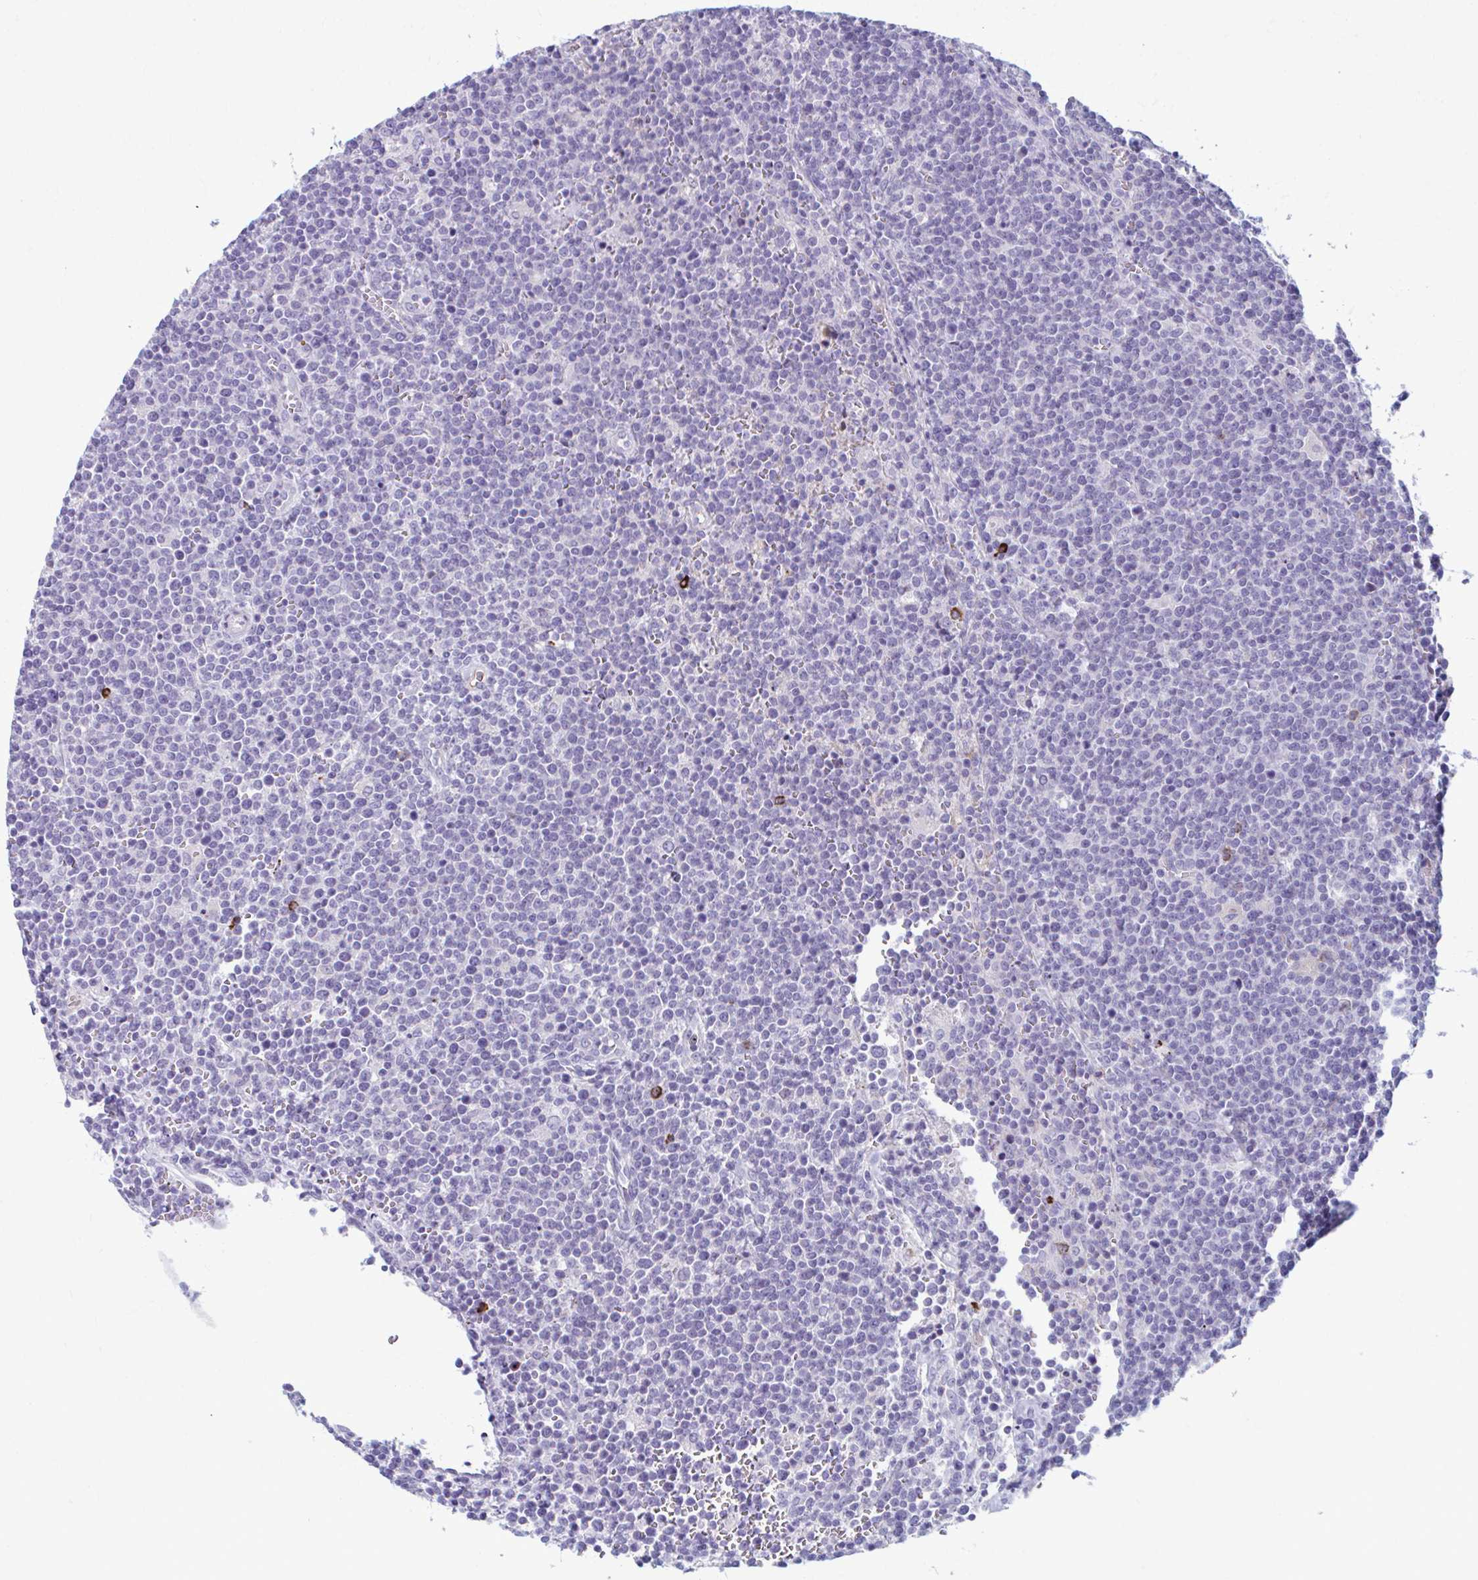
{"staining": {"intensity": "negative", "quantity": "none", "location": "none"}, "tissue": "lymphoma", "cell_type": "Tumor cells", "image_type": "cancer", "snomed": [{"axis": "morphology", "description": "Malignant lymphoma, non-Hodgkin's type, High grade"}, {"axis": "topography", "description": "Lymph node"}], "caption": "Tumor cells are negative for brown protein staining in high-grade malignant lymphoma, non-Hodgkin's type.", "gene": "C12orf71", "patient": {"sex": "male", "age": 61}}